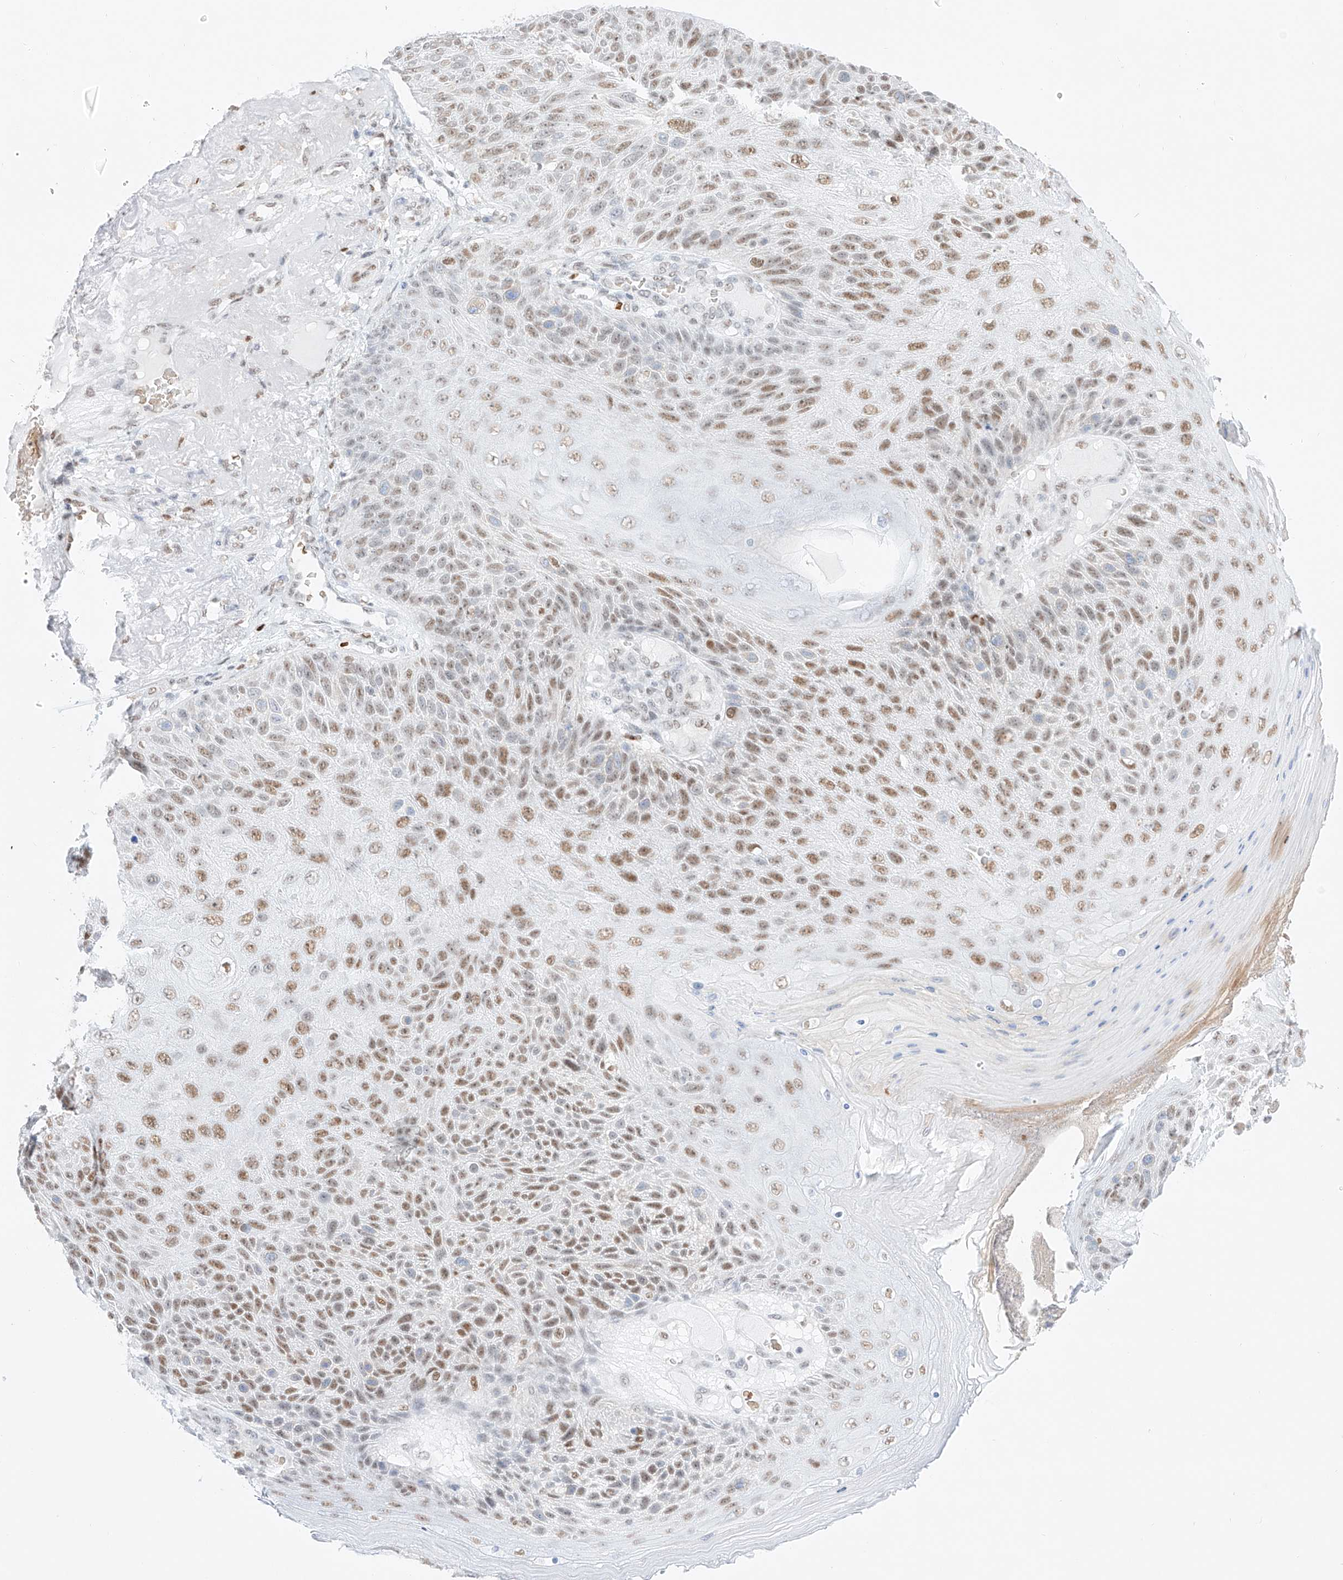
{"staining": {"intensity": "moderate", "quantity": "25%-75%", "location": "nuclear"}, "tissue": "skin cancer", "cell_type": "Tumor cells", "image_type": "cancer", "snomed": [{"axis": "morphology", "description": "Squamous cell carcinoma, NOS"}, {"axis": "topography", "description": "Skin"}], "caption": "Immunohistochemistry (IHC) micrograph of neoplastic tissue: human skin cancer stained using immunohistochemistry (IHC) reveals medium levels of moderate protein expression localized specifically in the nuclear of tumor cells, appearing as a nuclear brown color.", "gene": "APIP", "patient": {"sex": "female", "age": 88}}